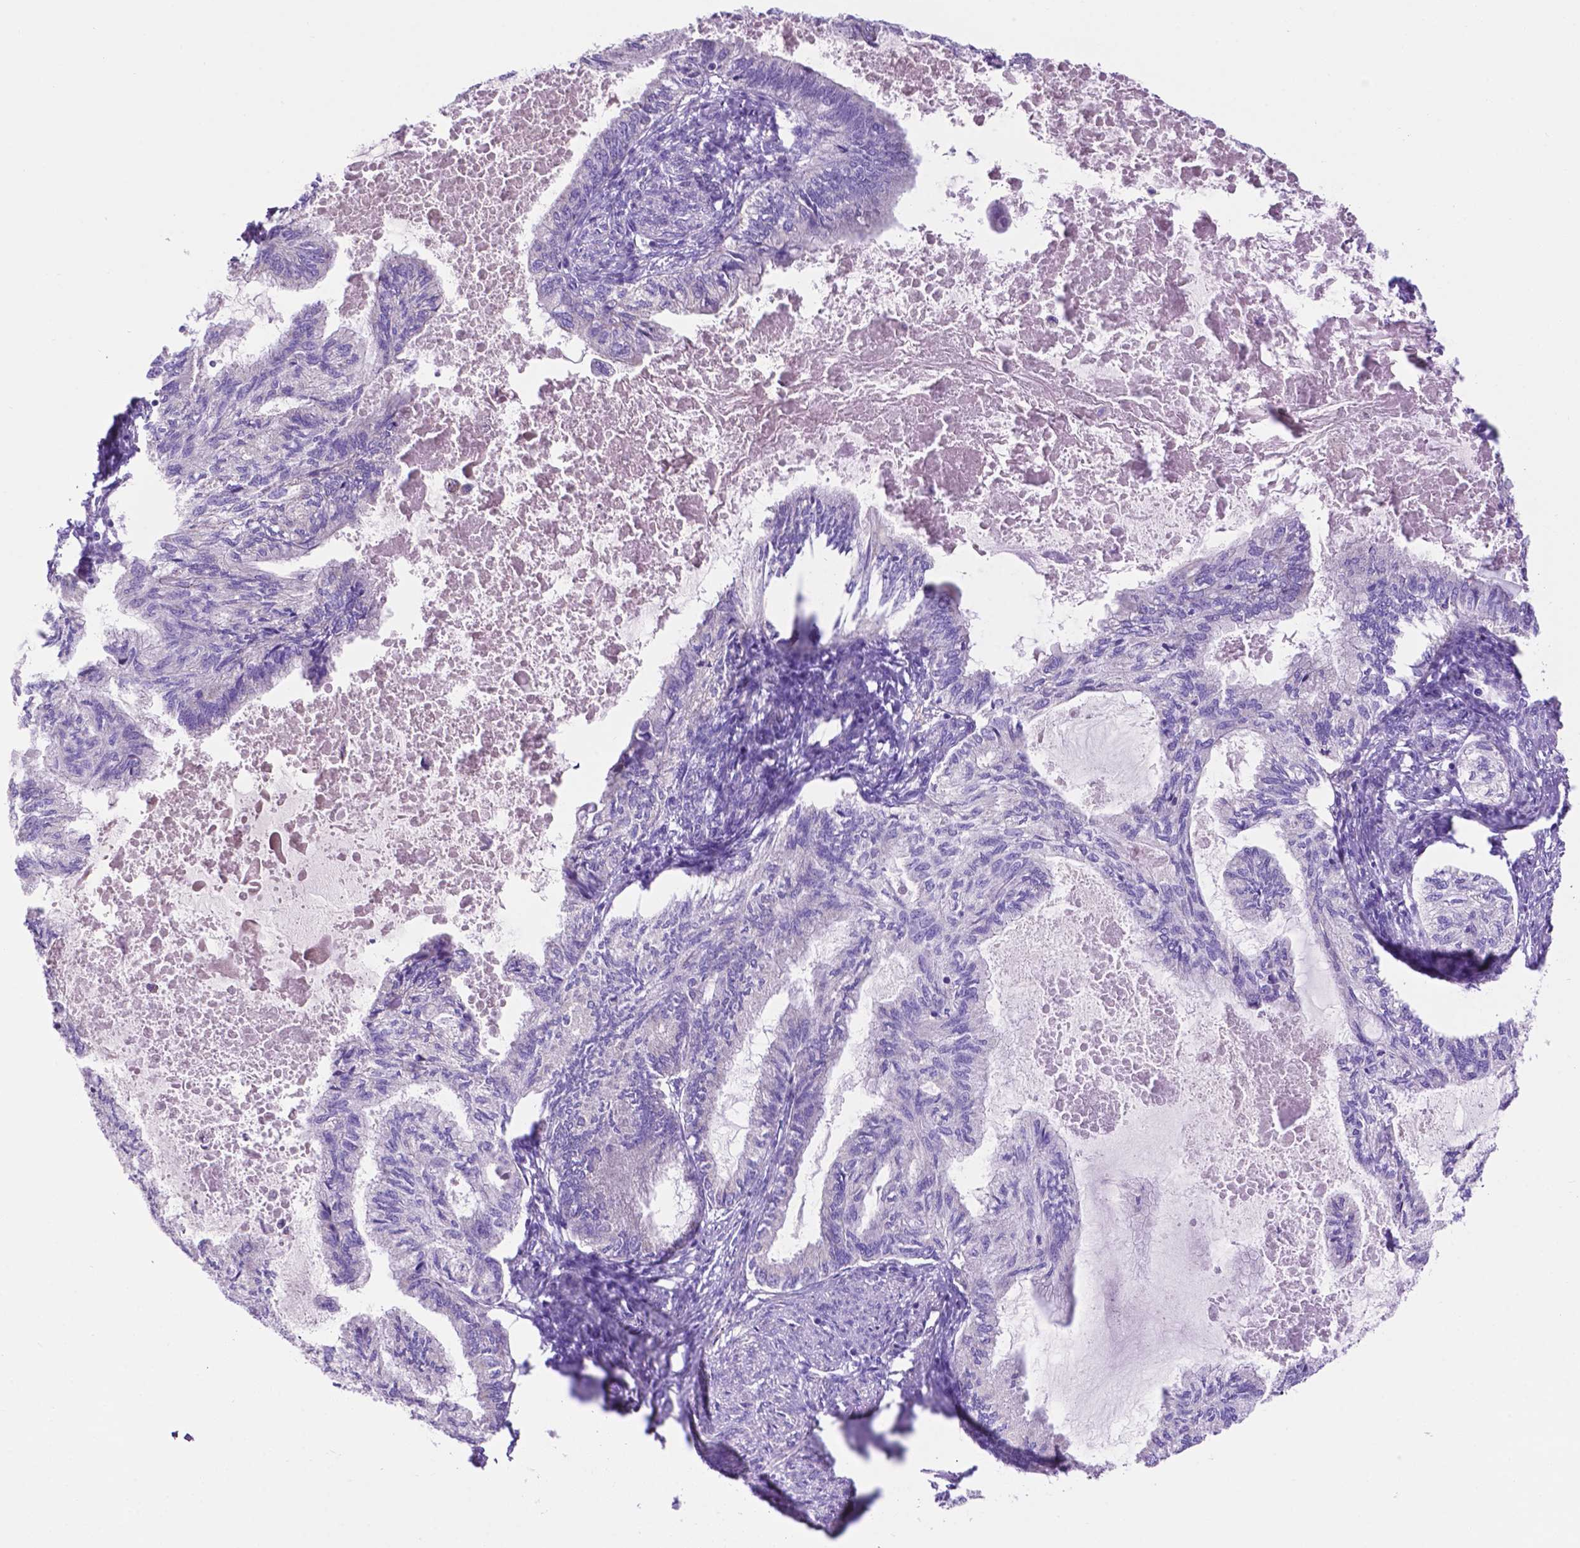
{"staining": {"intensity": "negative", "quantity": "none", "location": "none"}, "tissue": "endometrial cancer", "cell_type": "Tumor cells", "image_type": "cancer", "snomed": [{"axis": "morphology", "description": "Adenocarcinoma, NOS"}, {"axis": "topography", "description": "Endometrium"}], "caption": "Histopathology image shows no protein staining in tumor cells of adenocarcinoma (endometrial) tissue. (Brightfield microscopy of DAB IHC at high magnification).", "gene": "TMEM121B", "patient": {"sex": "female", "age": 86}}